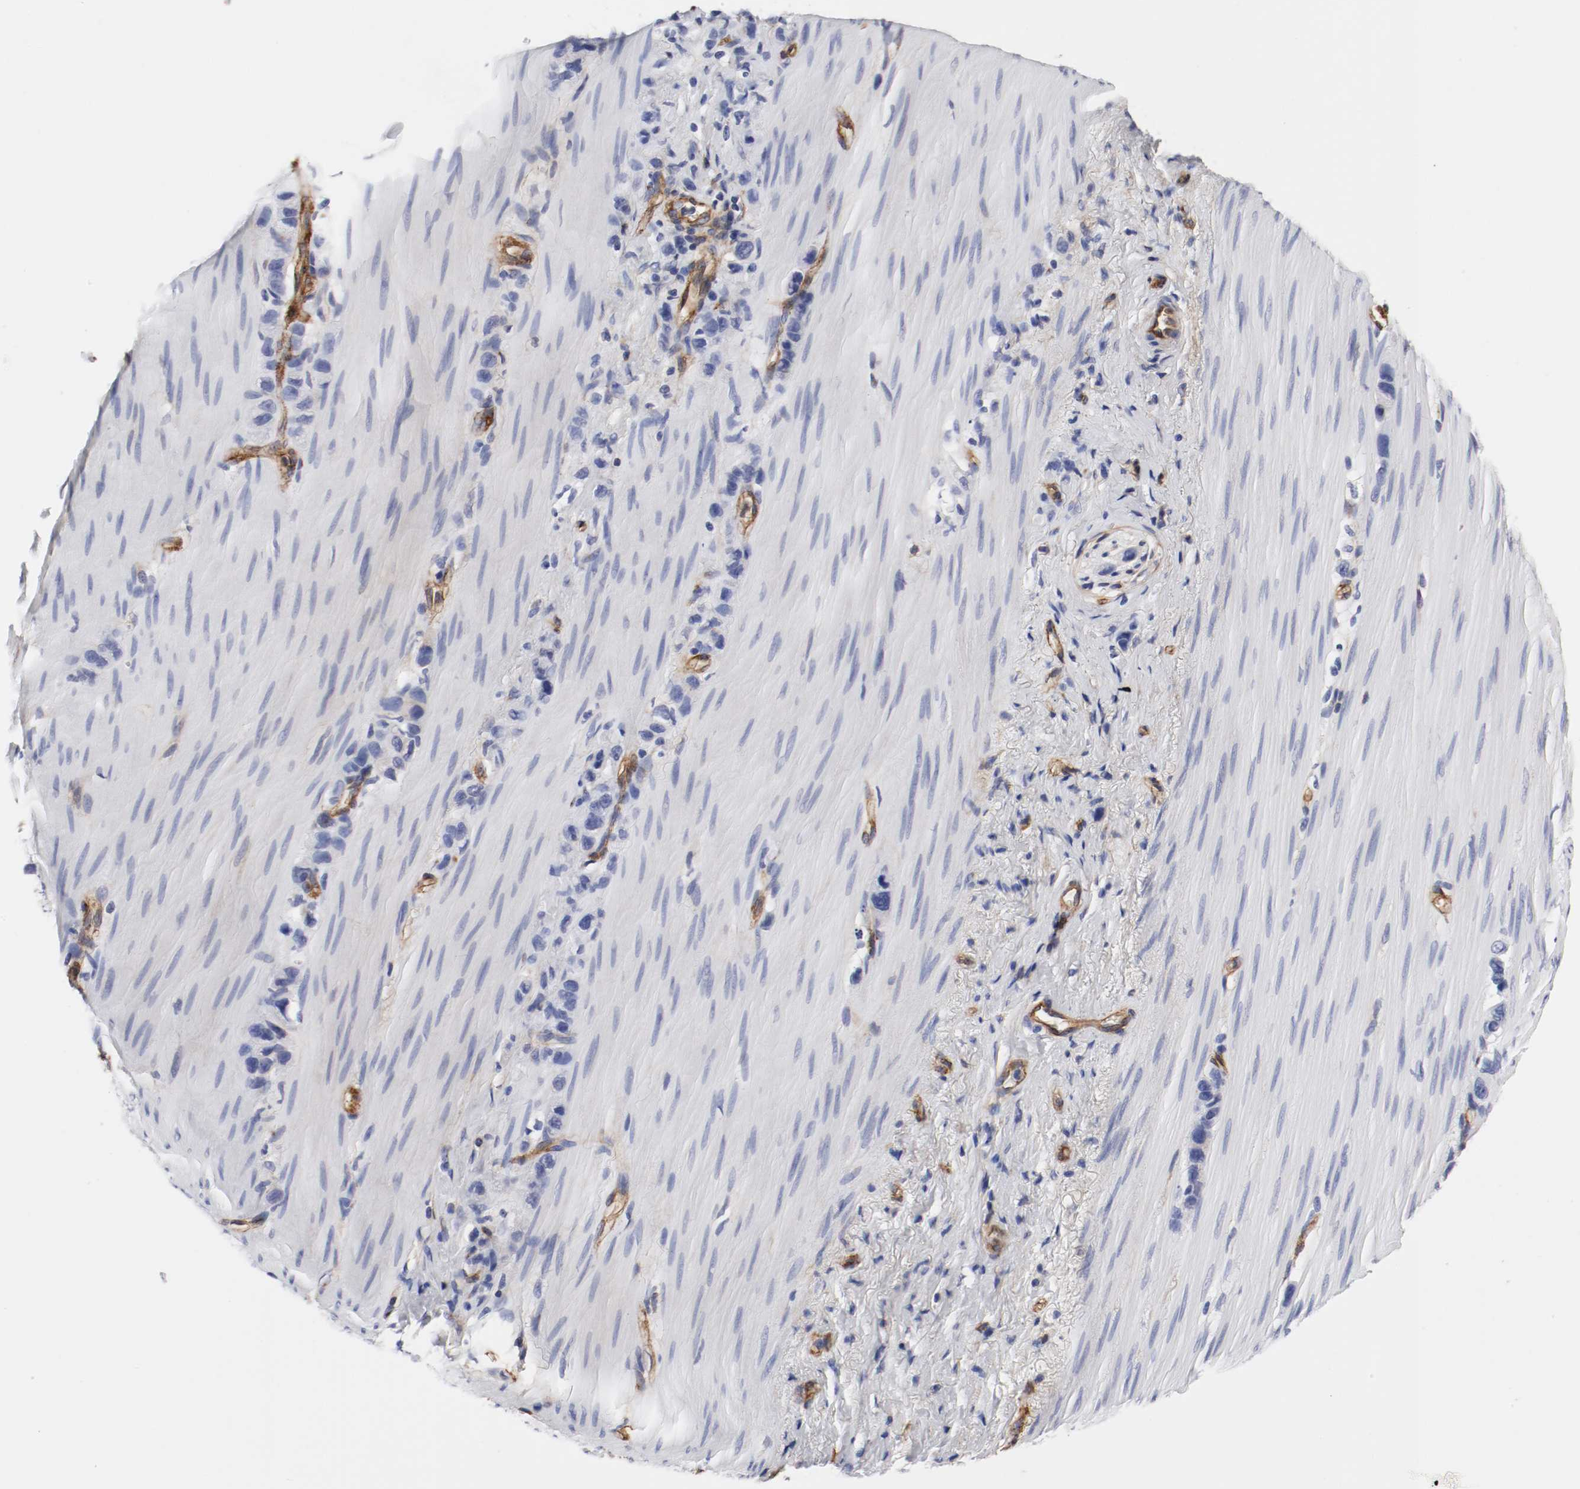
{"staining": {"intensity": "weak", "quantity": "<25%", "location": "cytoplasmic/membranous"}, "tissue": "stomach cancer", "cell_type": "Tumor cells", "image_type": "cancer", "snomed": [{"axis": "morphology", "description": "Normal tissue, NOS"}, {"axis": "morphology", "description": "Adenocarcinoma, NOS"}, {"axis": "morphology", "description": "Adenocarcinoma, High grade"}, {"axis": "topography", "description": "Stomach, upper"}, {"axis": "topography", "description": "Stomach"}], "caption": "Tumor cells are negative for brown protein staining in stomach cancer (adenocarcinoma (high-grade)). Nuclei are stained in blue.", "gene": "IFITM1", "patient": {"sex": "female", "age": 65}}